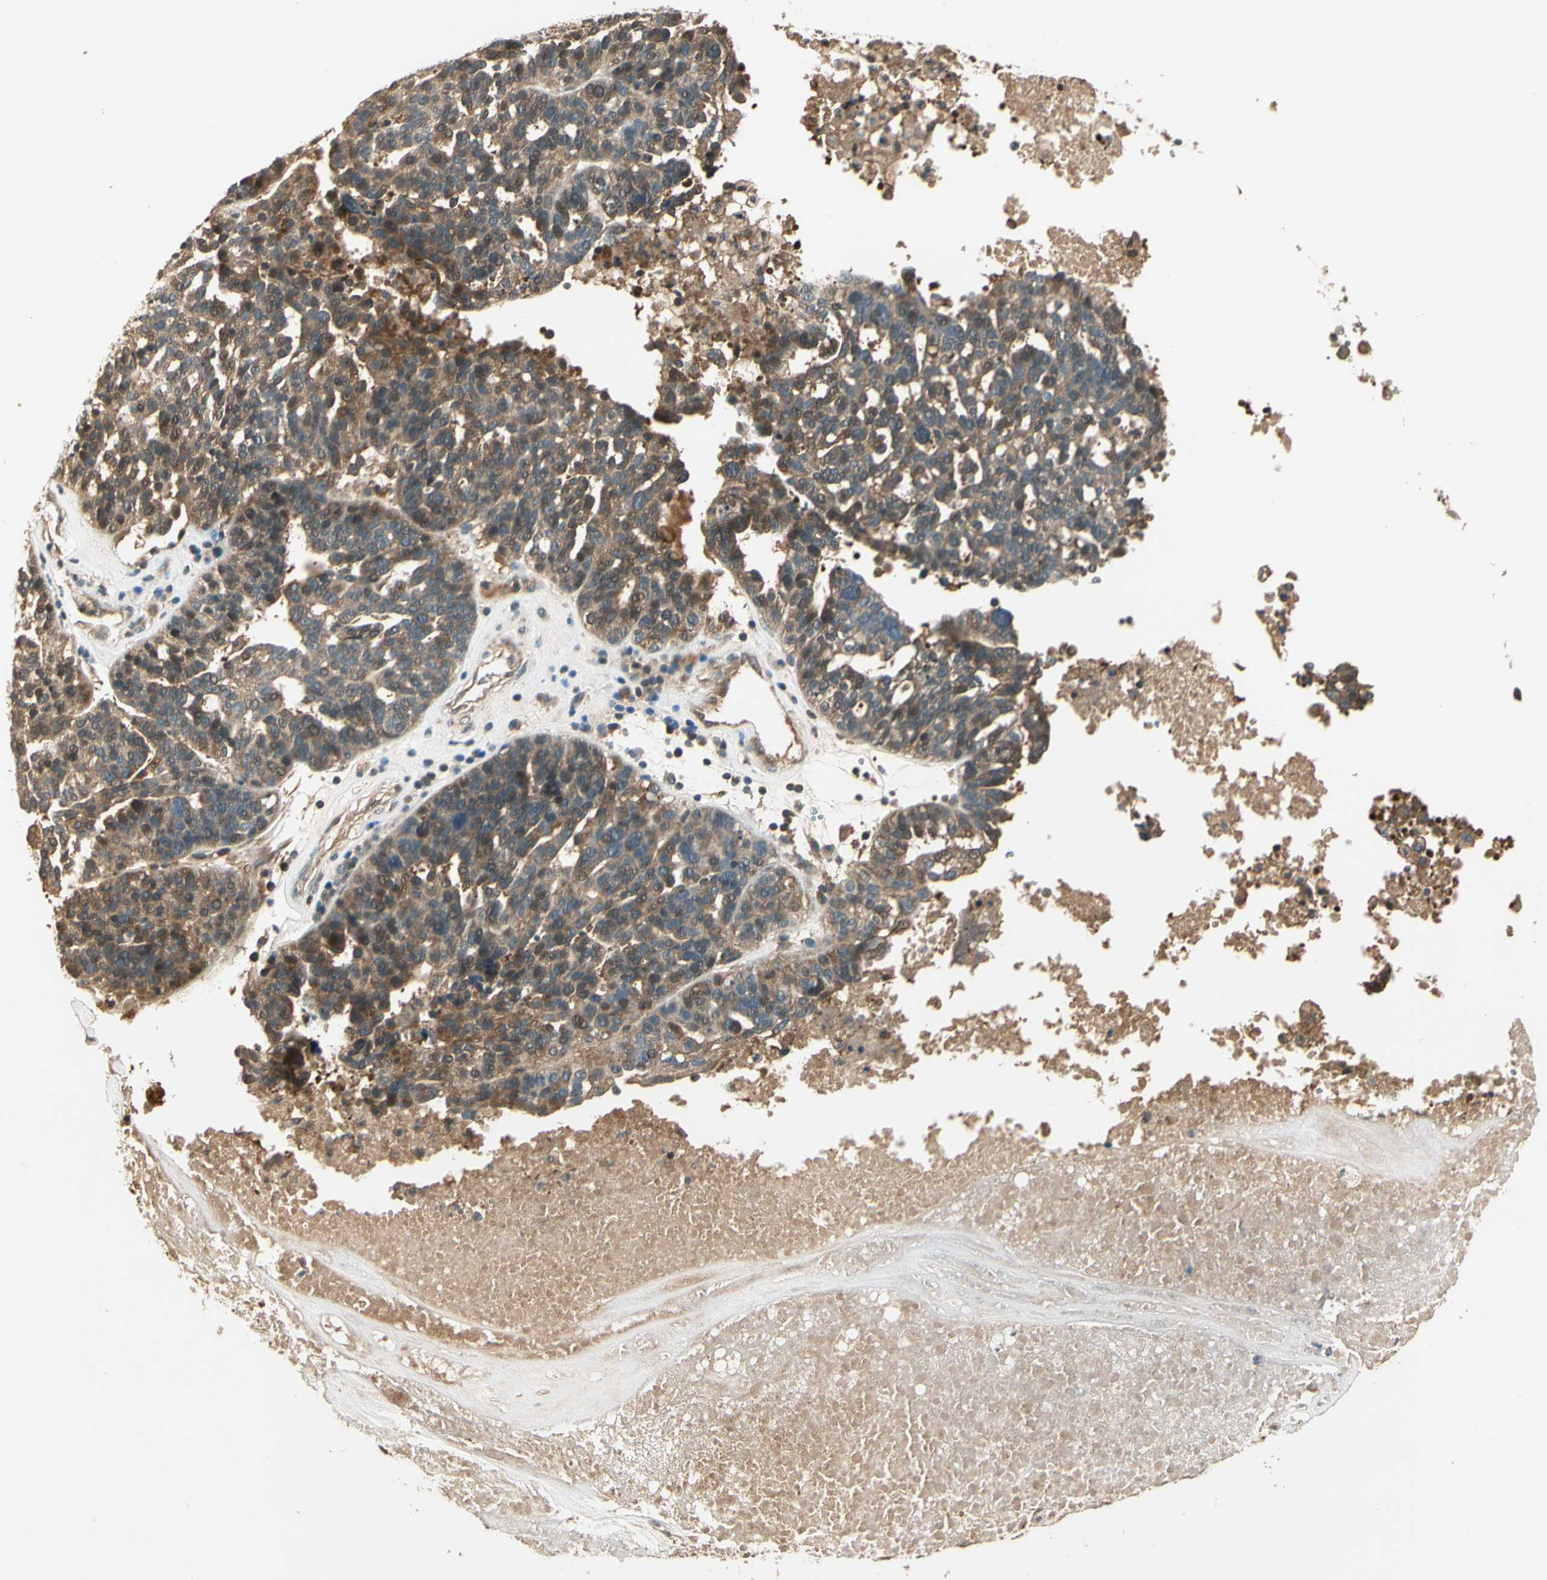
{"staining": {"intensity": "moderate", "quantity": "25%-75%", "location": "cytoplasmic/membranous"}, "tissue": "ovarian cancer", "cell_type": "Tumor cells", "image_type": "cancer", "snomed": [{"axis": "morphology", "description": "Cystadenocarcinoma, serous, NOS"}, {"axis": "topography", "description": "Ovary"}], "caption": "About 25%-75% of tumor cells in ovarian cancer (serous cystadenocarcinoma) reveal moderate cytoplasmic/membranous protein staining as visualized by brown immunohistochemical staining.", "gene": "PFDN5", "patient": {"sex": "female", "age": 59}}